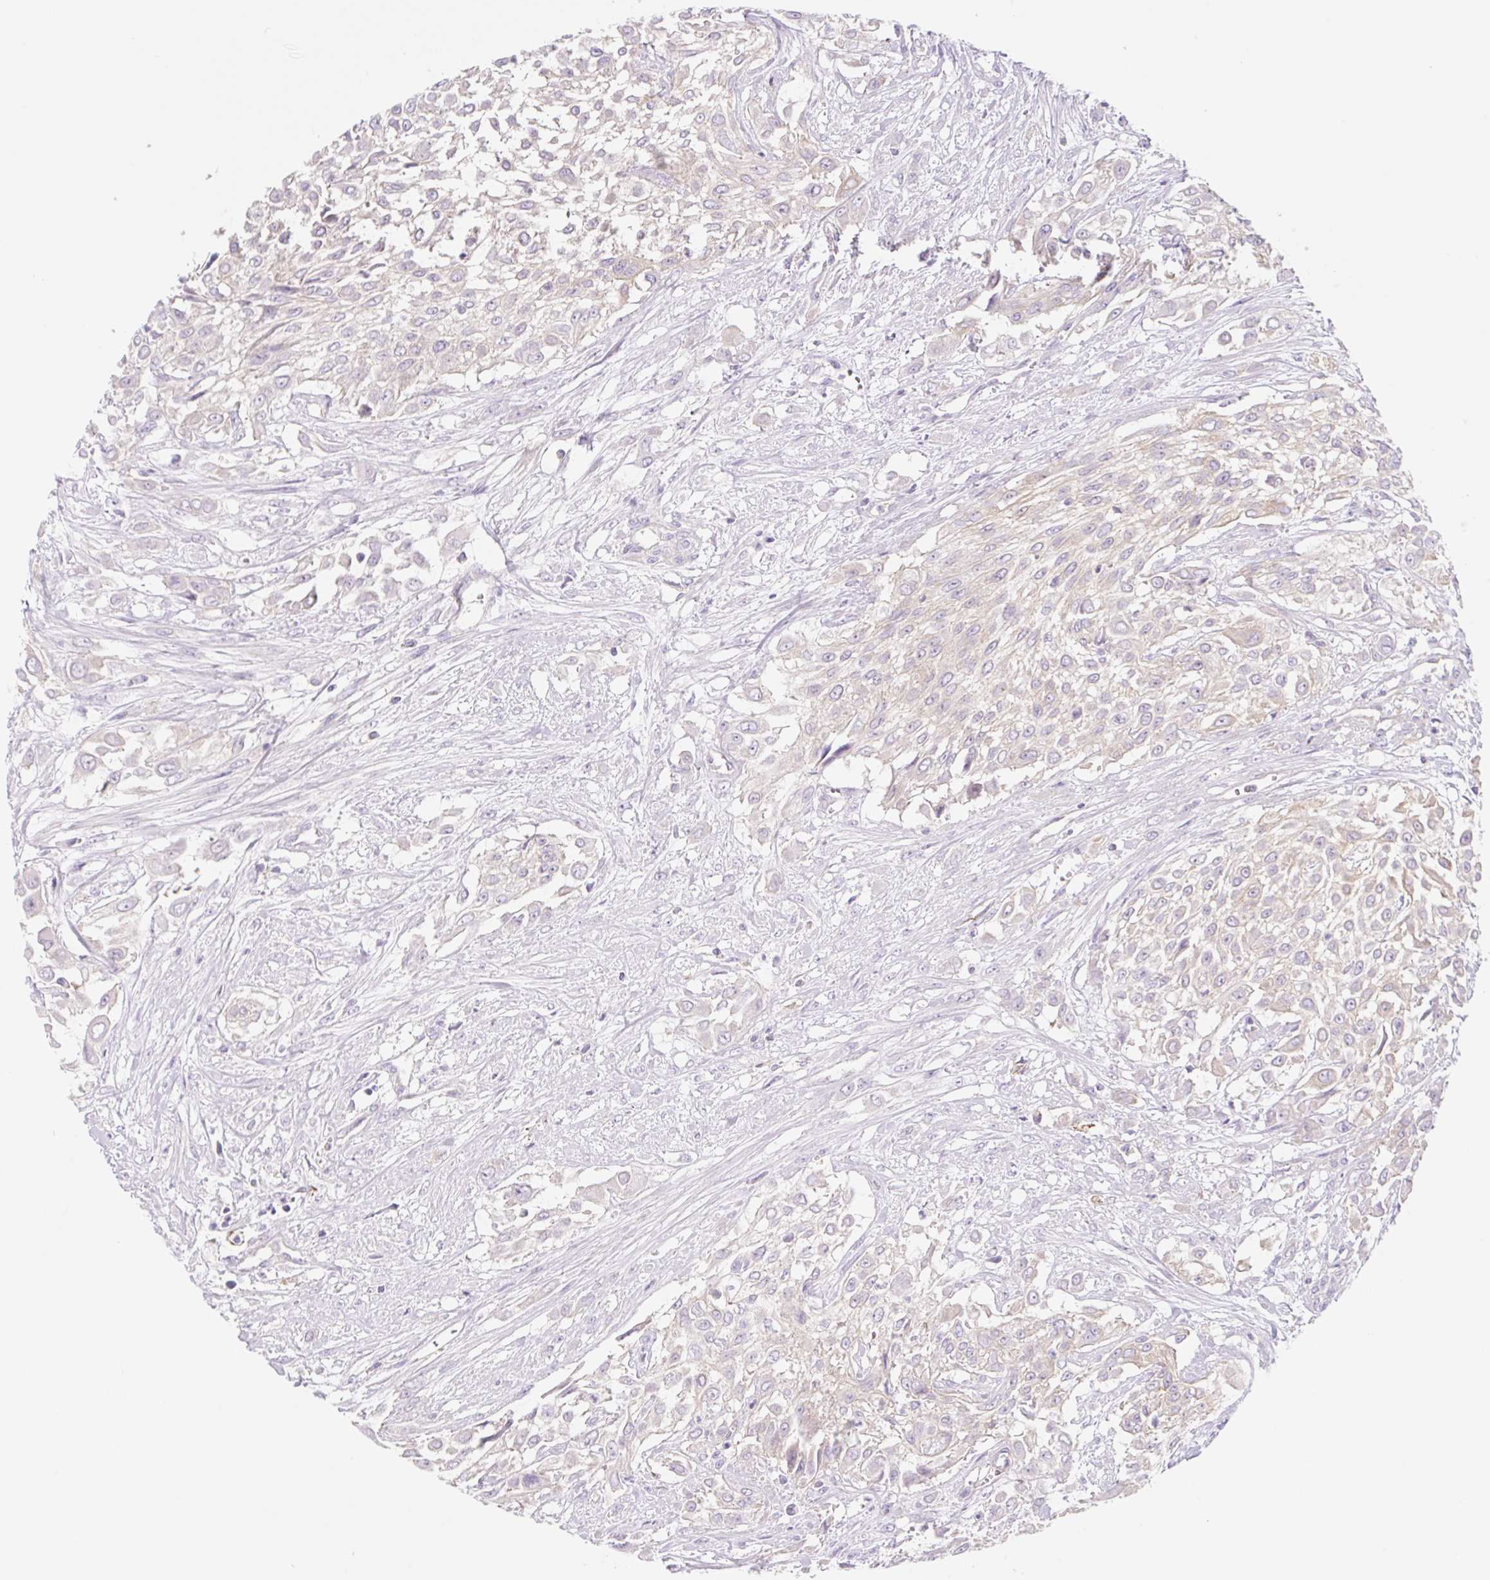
{"staining": {"intensity": "negative", "quantity": "none", "location": "none"}, "tissue": "urothelial cancer", "cell_type": "Tumor cells", "image_type": "cancer", "snomed": [{"axis": "morphology", "description": "Urothelial carcinoma, High grade"}, {"axis": "topography", "description": "Urinary bladder"}], "caption": "Immunohistochemistry of urothelial cancer shows no positivity in tumor cells. (DAB (3,3'-diaminobenzidine) immunohistochemistry, high magnification).", "gene": "LYVE1", "patient": {"sex": "male", "age": 57}}